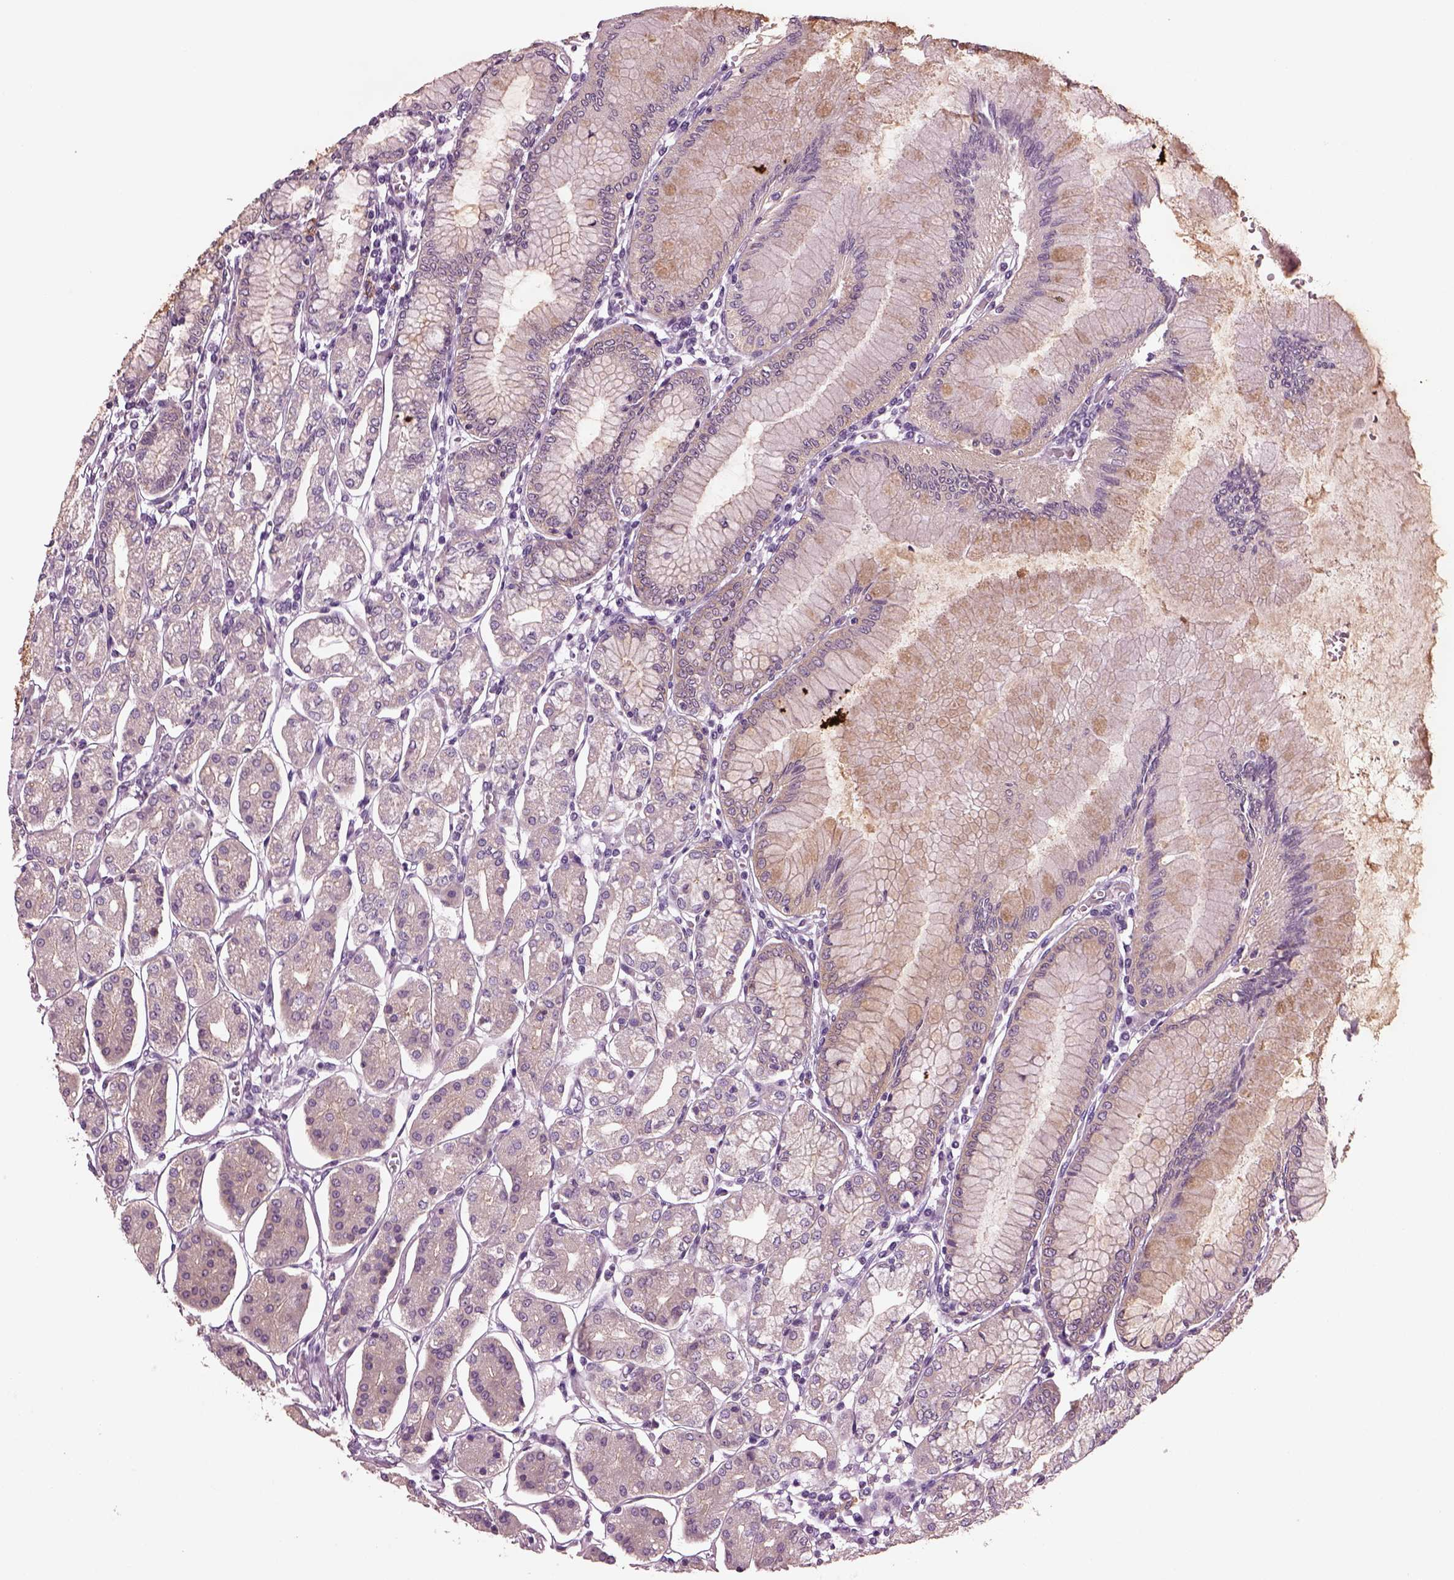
{"staining": {"intensity": "weak", "quantity": "<25%", "location": "cytoplasmic/membranous"}, "tissue": "stomach", "cell_type": "Glandular cells", "image_type": "normal", "snomed": [{"axis": "morphology", "description": "Normal tissue, NOS"}, {"axis": "topography", "description": "Skeletal muscle"}, {"axis": "topography", "description": "Stomach"}], "caption": "Protein analysis of unremarkable stomach shows no significant positivity in glandular cells. (Stains: DAB immunohistochemistry (IHC) with hematoxylin counter stain, Microscopy: brightfield microscopy at high magnification).", "gene": "SHTN1", "patient": {"sex": "female", "age": 57}}